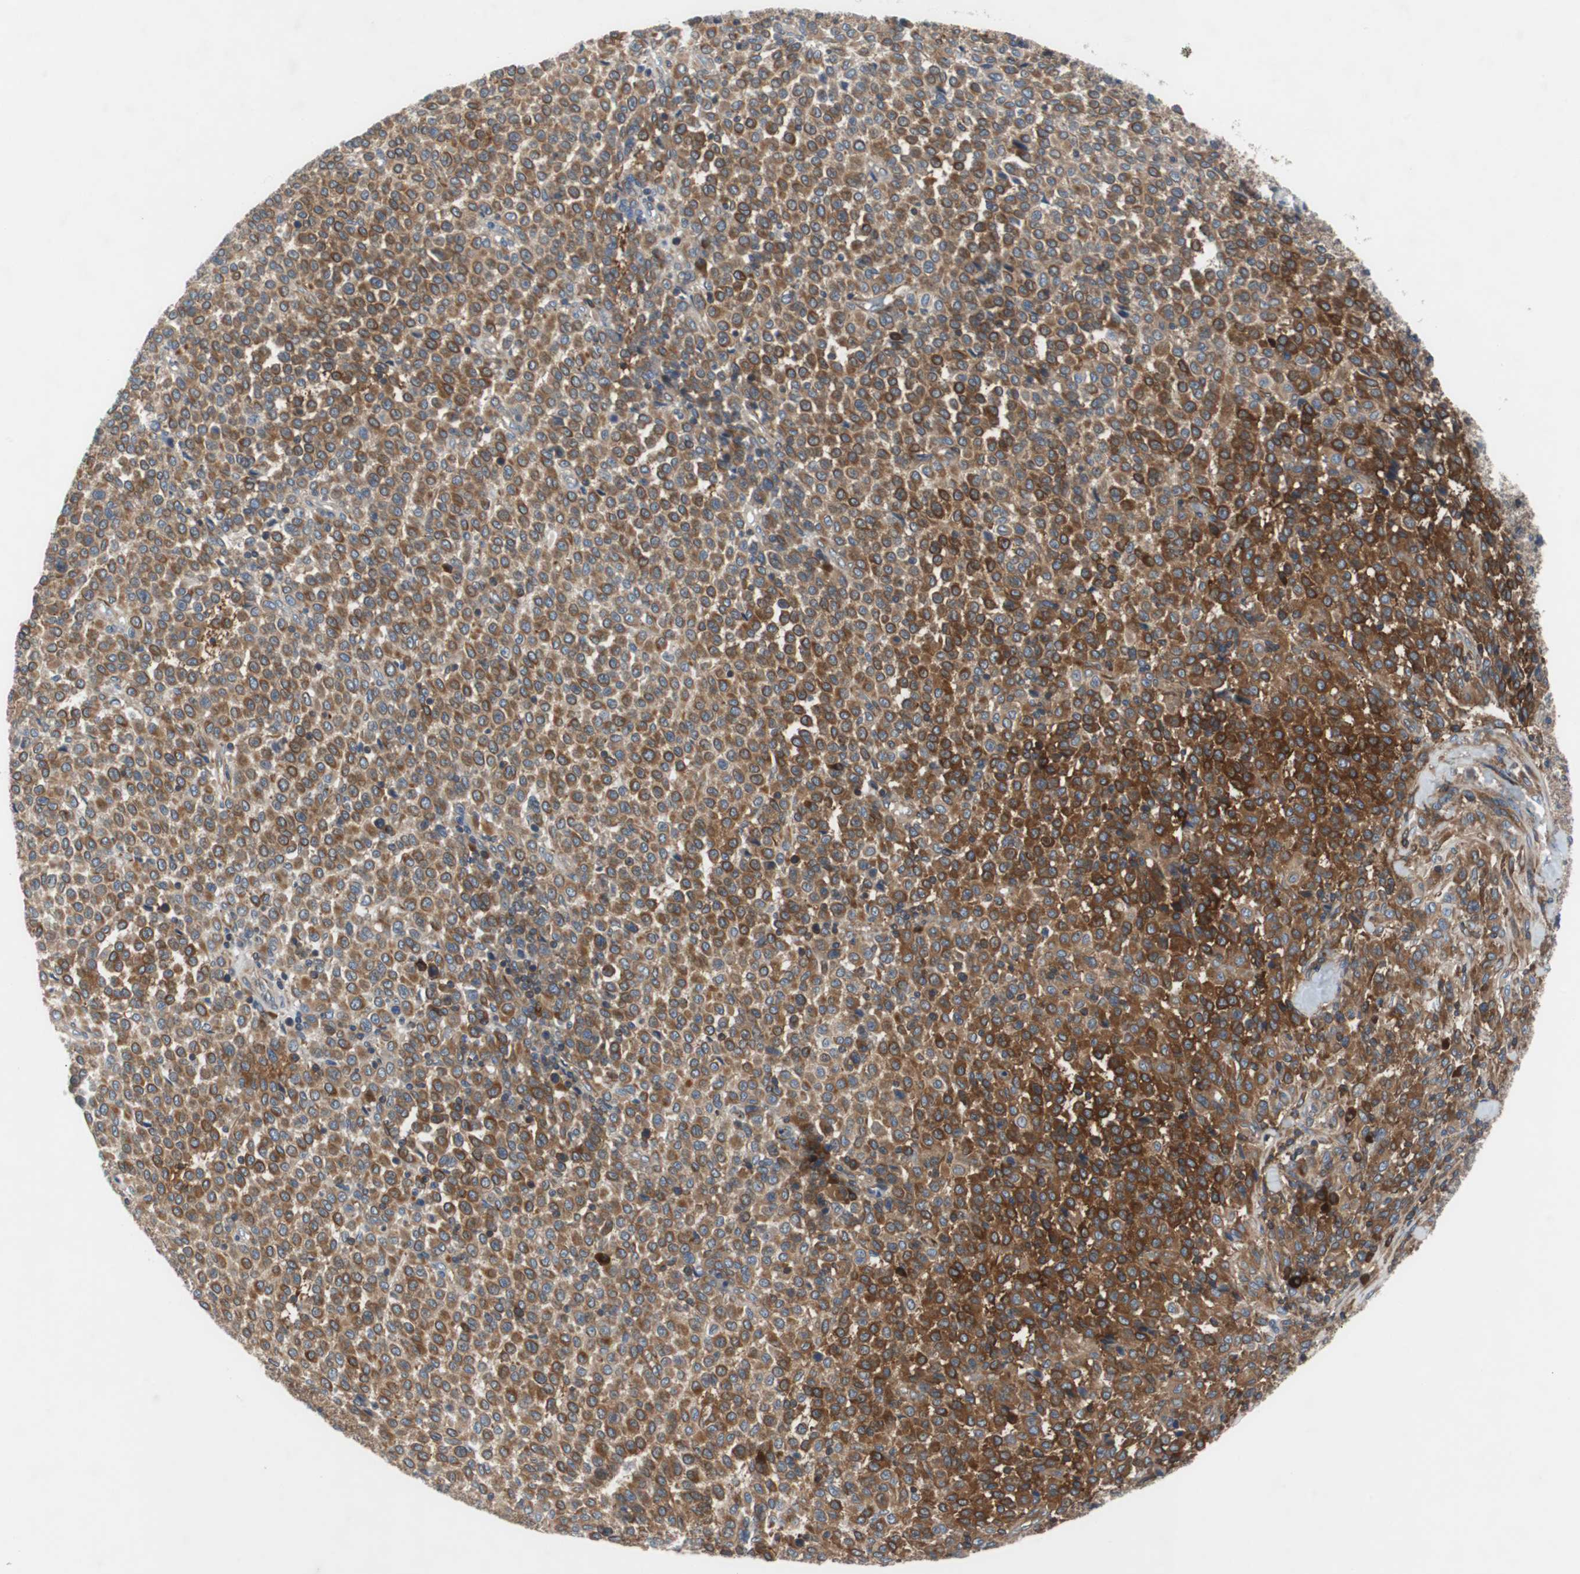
{"staining": {"intensity": "strong", "quantity": ">75%", "location": "cytoplasmic/membranous"}, "tissue": "melanoma", "cell_type": "Tumor cells", "image_type": "cancer", "snomed": [{"axis": "morphology", "description": "Malignant melanoma, Metastatic site"}, {"axis": "topography", "description": "Pancreas"}], "caption": "Immunohistochemical staining of human malignant melanoma (metastatic site) demonstrates high levels of strong cytoplasmic/membranous protein expression in about >75% of tumor cells.", "gene": "GYS1", "patient": {"sex": "female", "age": 30}}